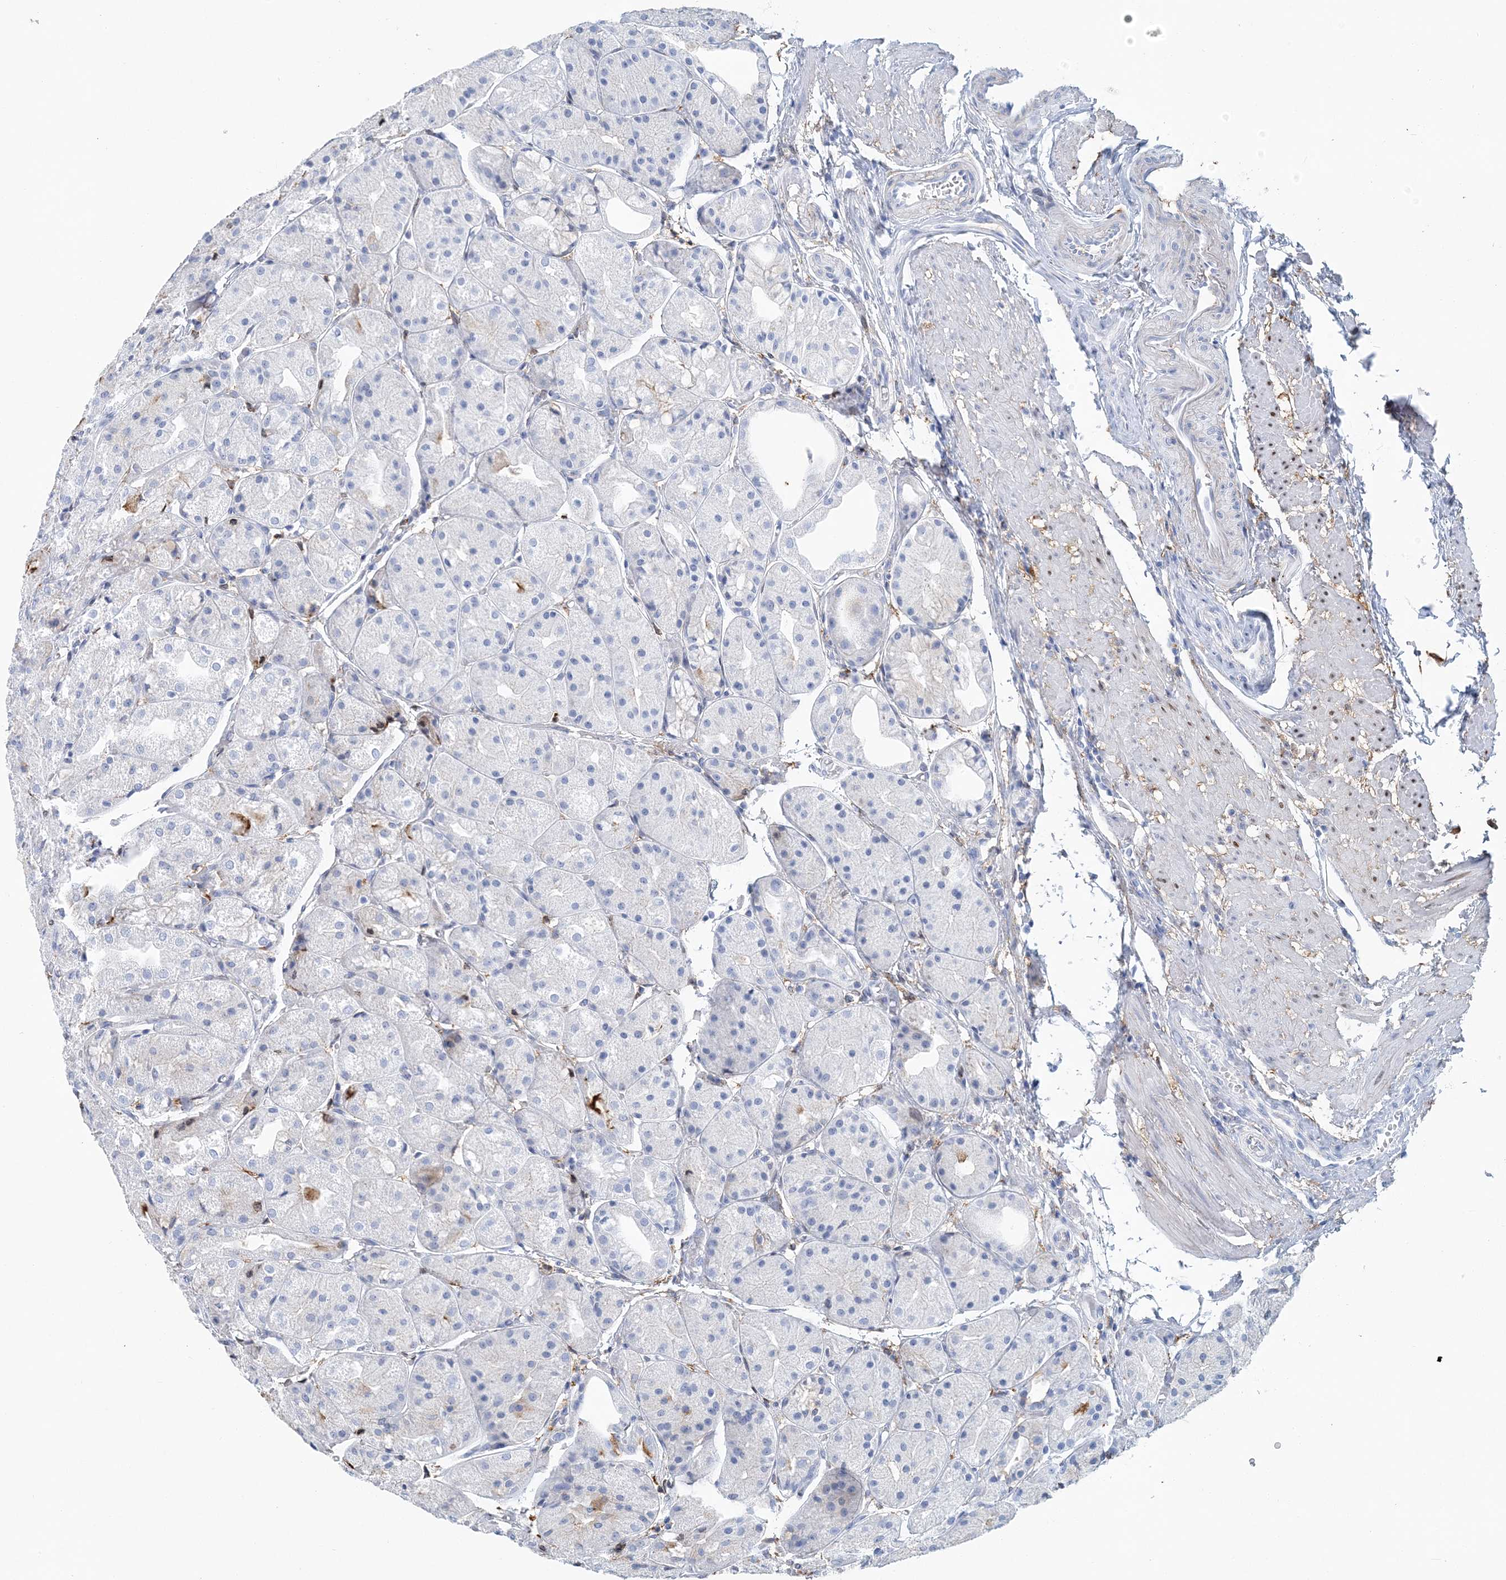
{"staining": {"intensity": "negative", "quantity": "none", "location": "none"}, "tissue": "stomach", "cell_type": "Glandular cells", "image_type": "normal", "snomed": [{"axis": "morphology", "description": "Normal tissue, NOS"}, {"axis": "topography", "description": "Stomach, upper"}], "caption": "A high-resolution image shows immunohistochemistry (IHC) staining of normal stomach, which shows no significant staining in glandular cells.", "gene": "NKX6", "patient": {"sex": "male", "age": 72}}